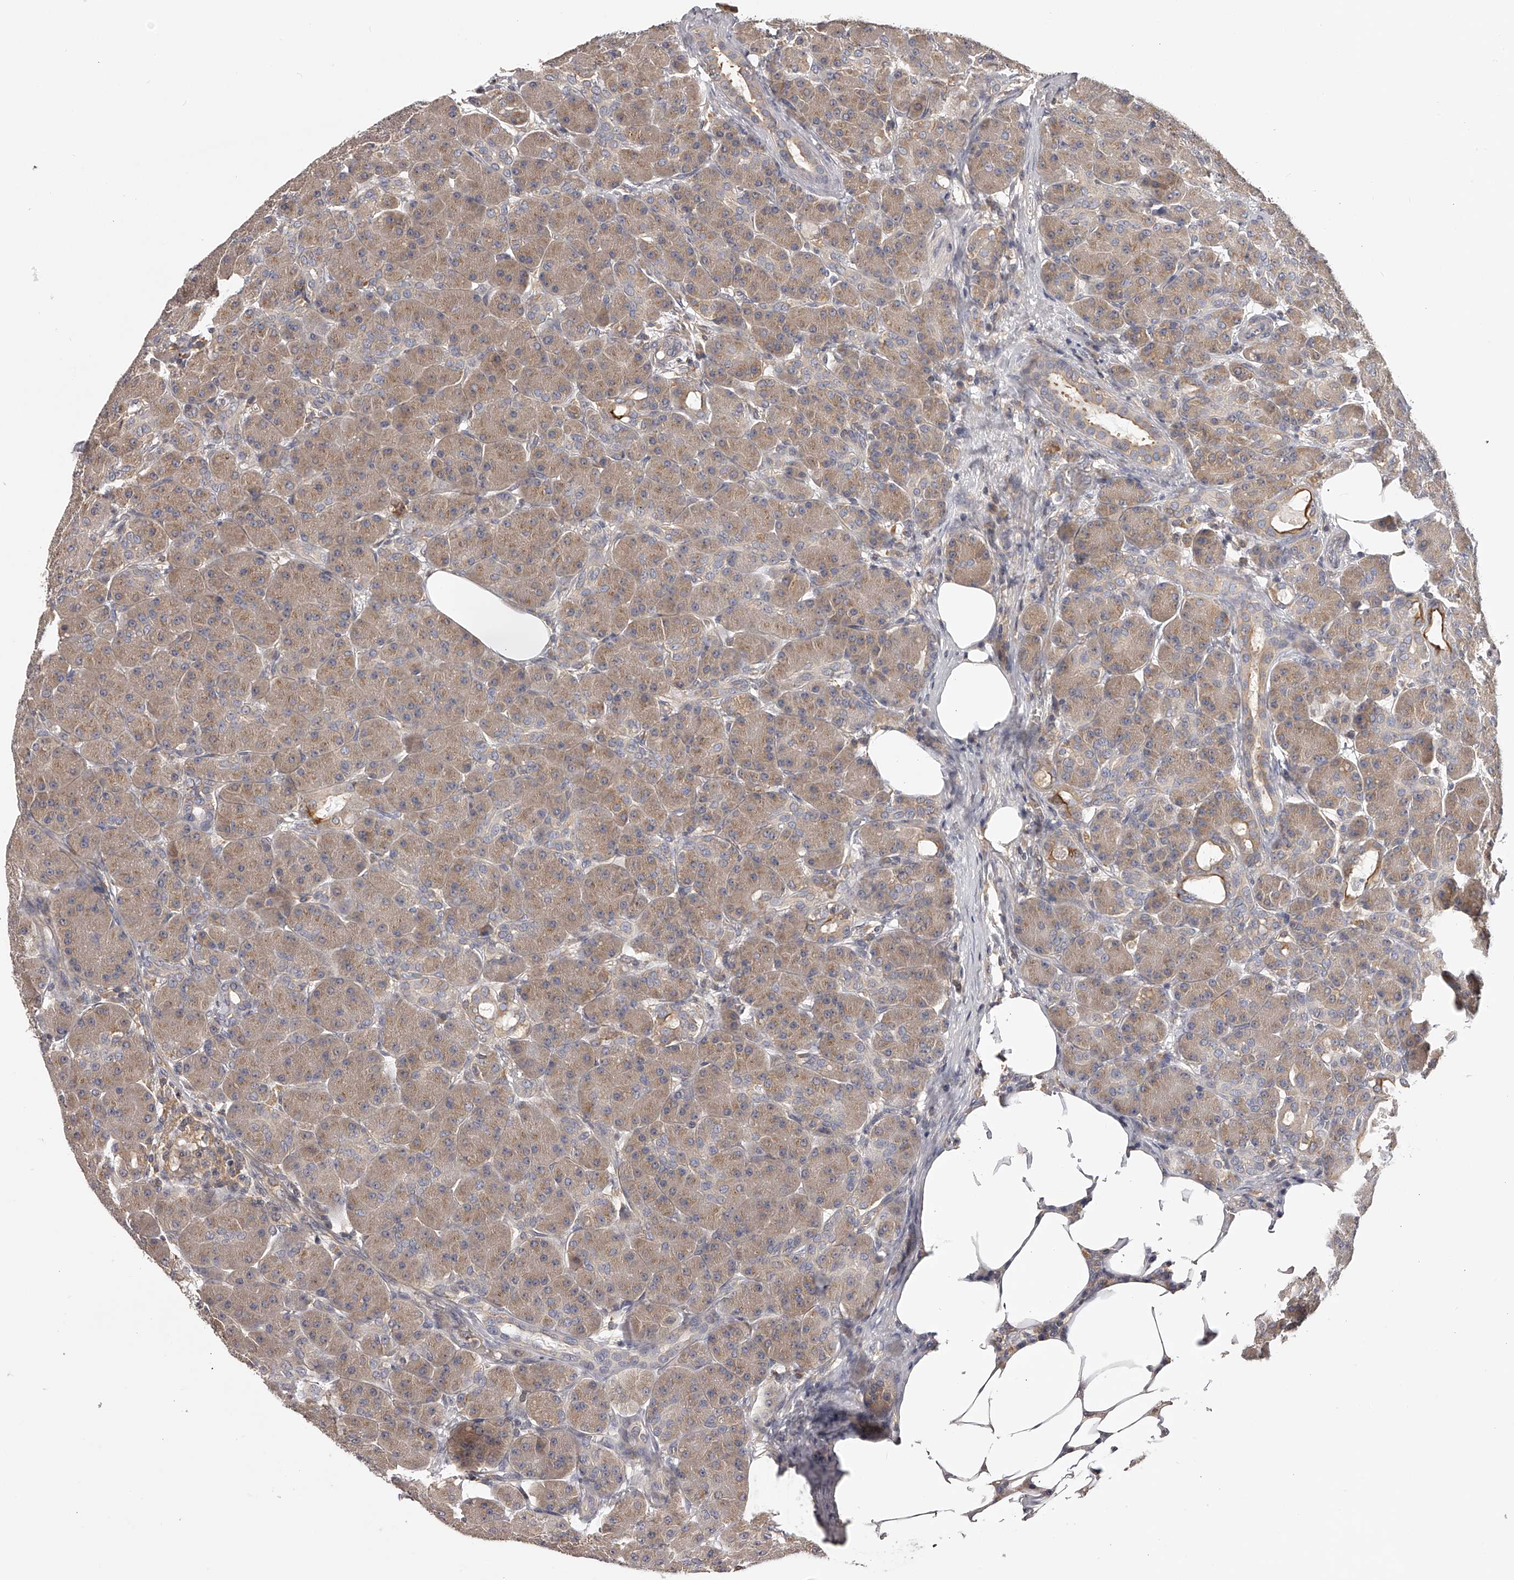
{"staining": {"intensity": "moderate", "quantity": ">75%", "location": "cytoplasmic/membranous"}, "tissue": "pancreas", "cell_type": "Exocrine glandular cells", "image_type": "normal", "snomed": [{"axis": "morphology", "description": "Normal tissue, NOS"}, {"axis": "topography", "description": "Pancreas"}], "caption": "This is a histology image of IHC staining of normal pancreas, which shows moderate positivity in the cytoplasmic/membranous of exocrine glandular cells.", "gene": "TNN", "patient": {"sex": "male", "age": 63}}